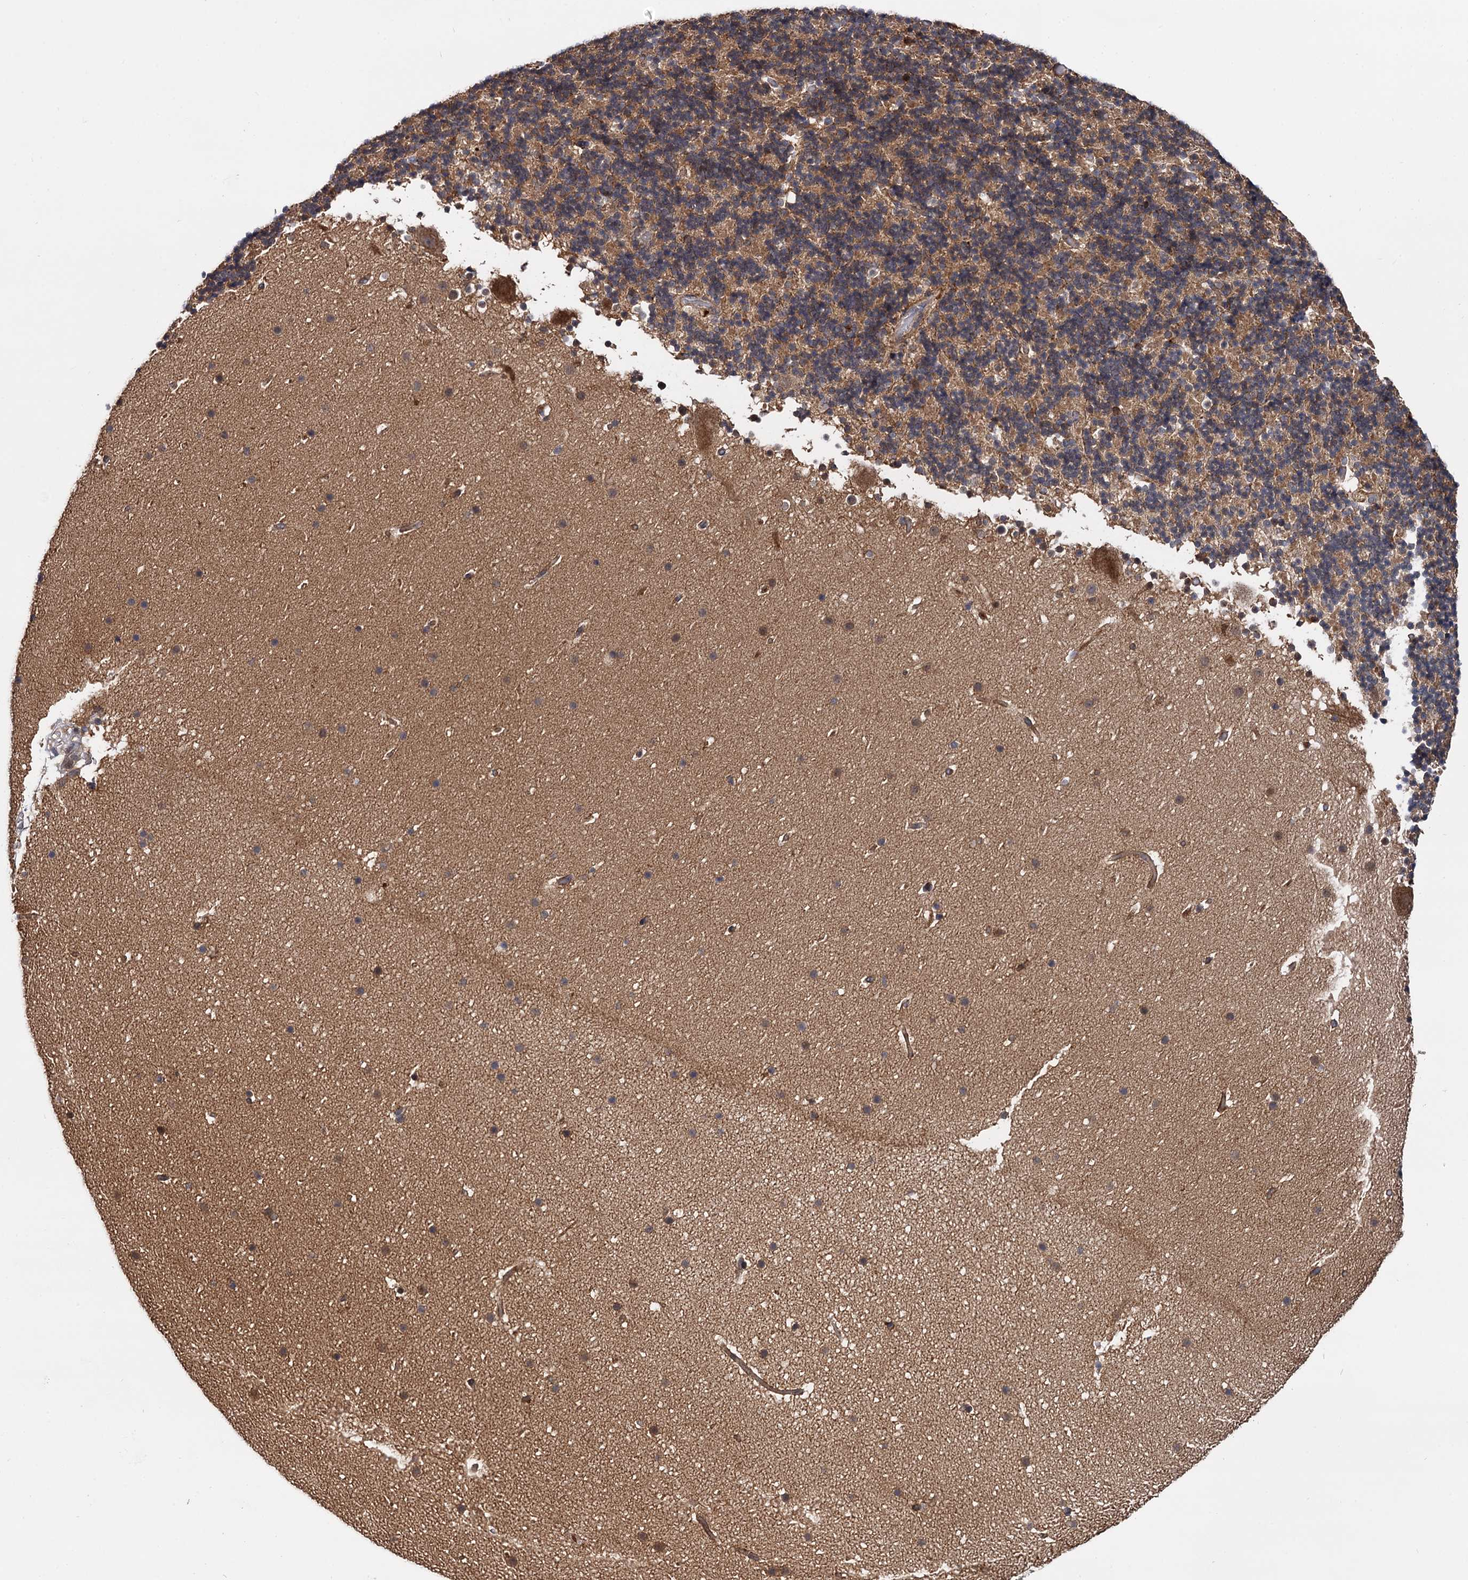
{"staining": {"intensity": "moderate", "quantity": ">75%", "location": "cytoplasmic/membranous"}, "tissue": "cerebellum", "cell_type": "Cells in granular layer", "image_type": "normal", "snomed": [{"axis": "morphology", "description": "Normal tissue, NOS"}, {"axis": "topography", "description": "Cerebellum"}], "caption": "Cells in granular layer show medium levels of moderate cytoplasmic/membranous expression in approximately >75% of cells in normal cerebellum. The staining was performed using DAB, with brown indicating positive protein expression. Nuclei are stained blue with hematoxylin.", "gene": "SELENOP", "patient": {"sex": "male", "age": 57}}